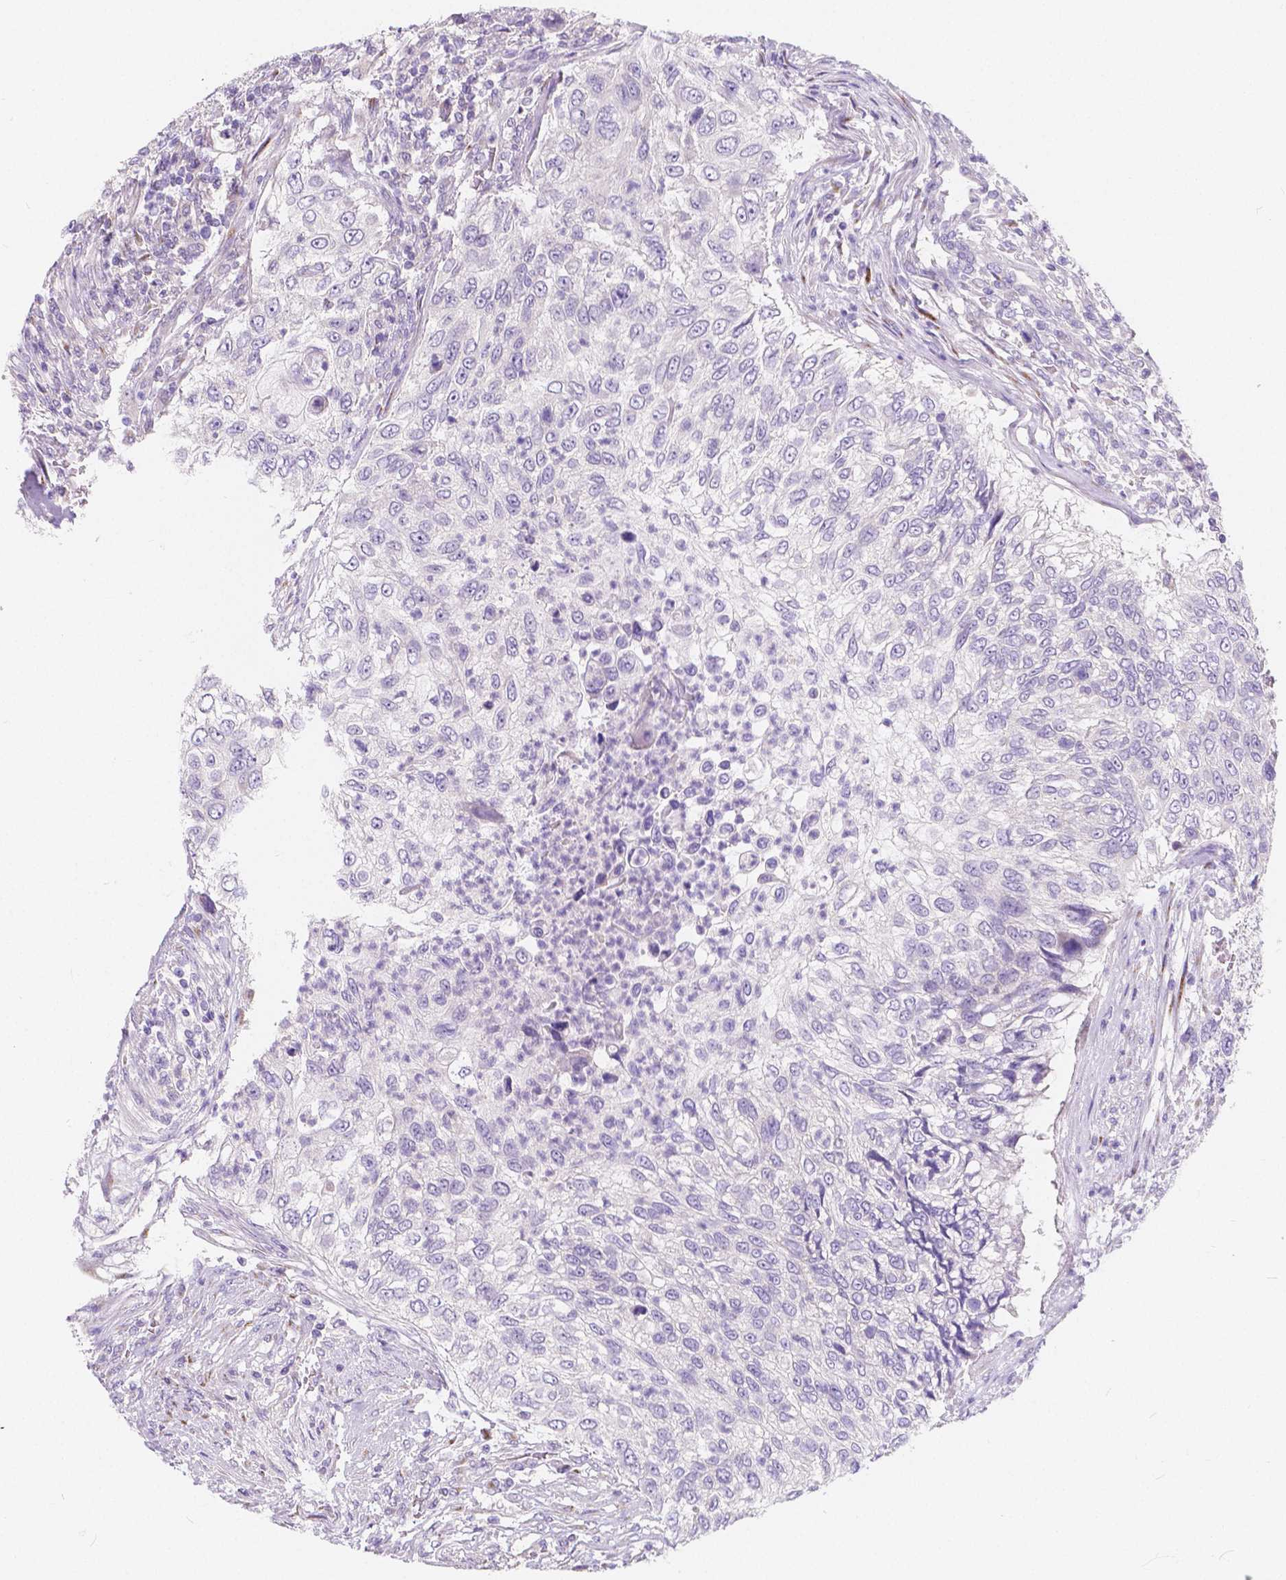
{"staining": {"intensity": "negative", "quantity": "none", "location": "none"}, "tissue": "urothelial cancer", "cell_type": "Tumor cells", "image_type": "cancer", "snomed": [{"axis": "morphology", "description": "Urothelial carcinoma, High grade"}, {"axis": "topography", "description": "Urinary bladder"}], "caption": "Immunohistochemical staining of human urothelial cancer shows no significant positivity in tumor cells. (DAB immunohistochemistry, high magnification).", "gene": "RNF186", "patient": {"sex": "female", "age": 60}}